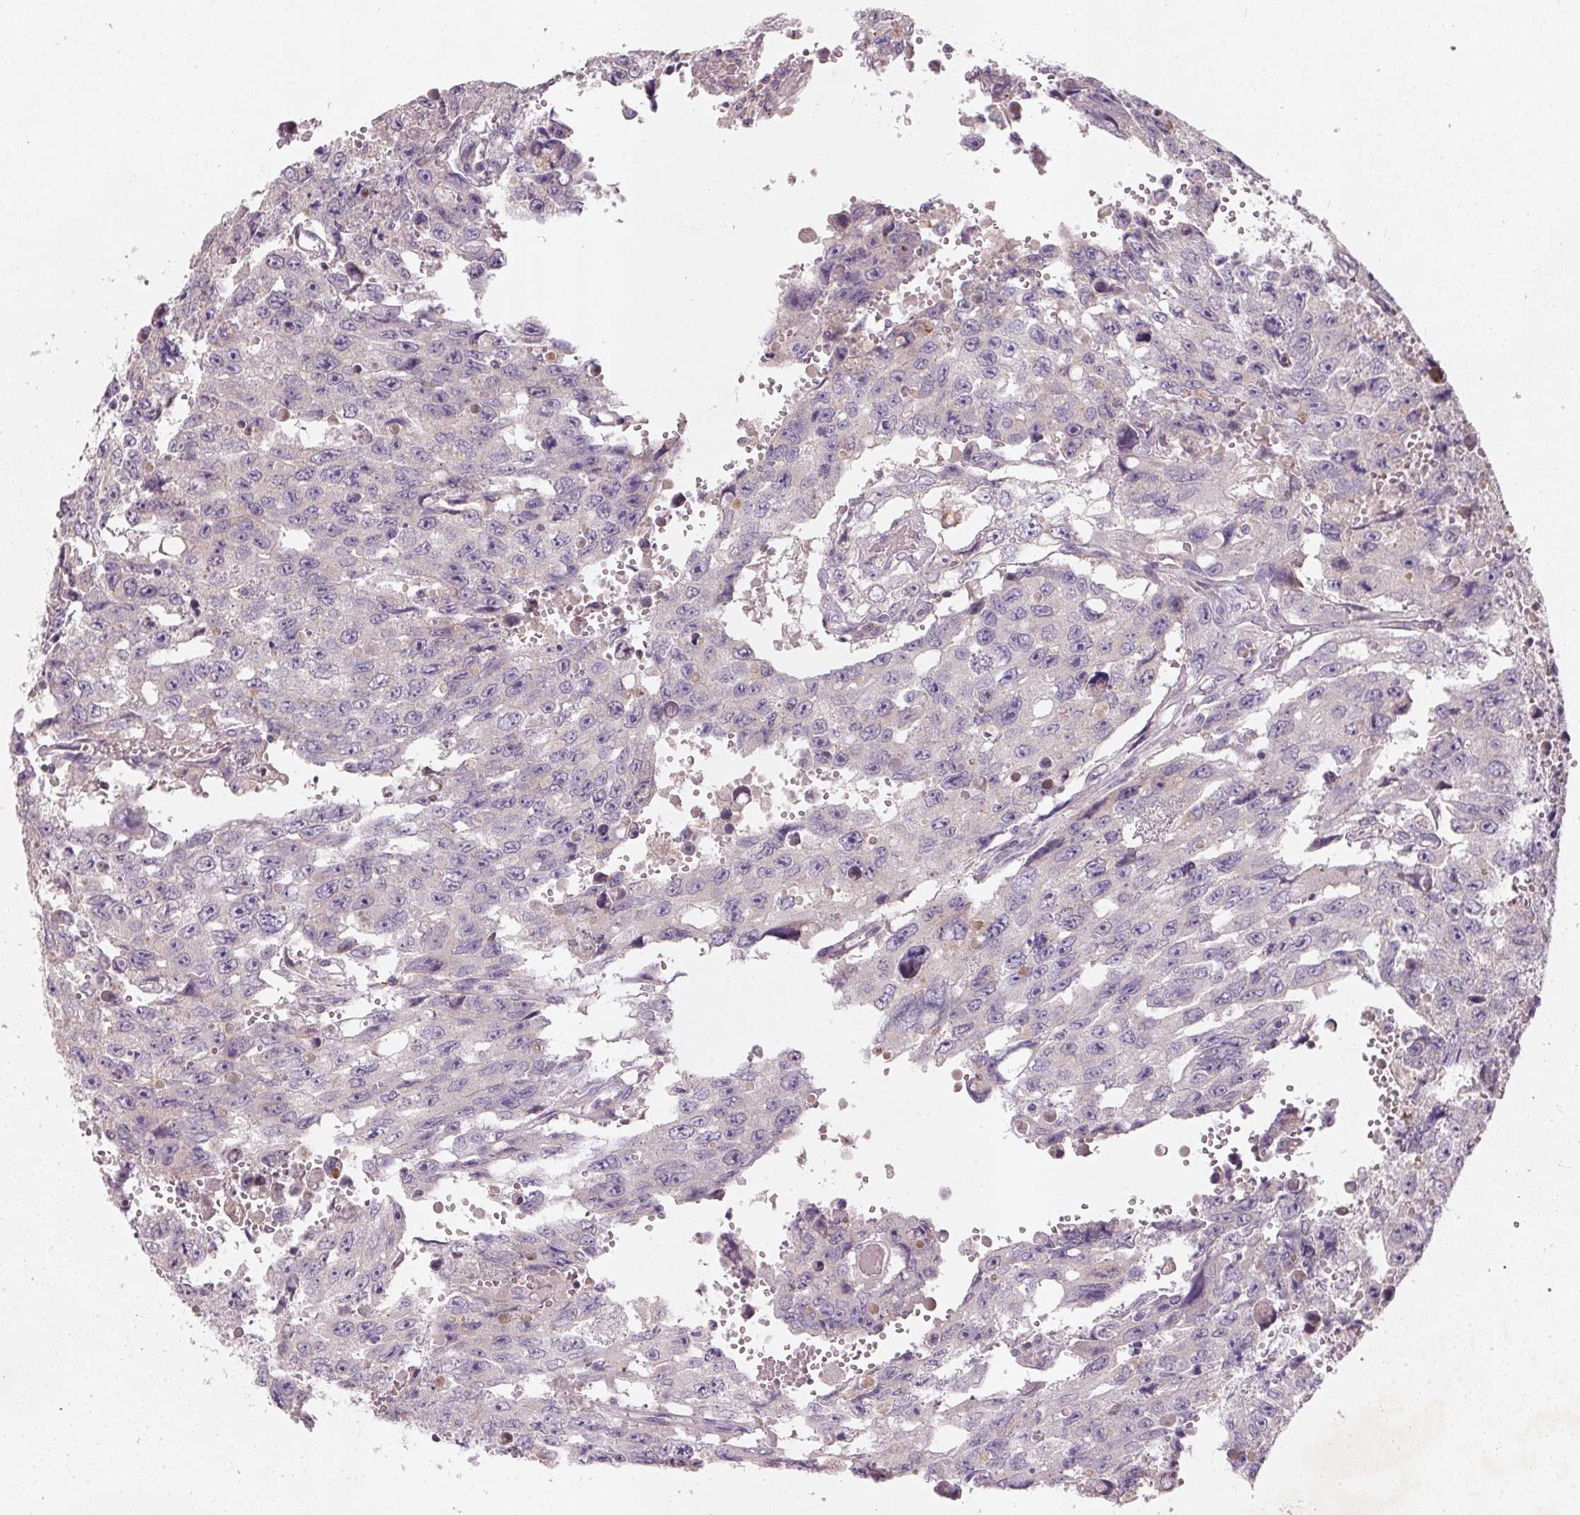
{"staining": {"intensity": "negative", "quantity": "none", "location": "none"}, "tissue": "testis cancer", "cell_type": "Tumor cells", "image_type": "cancer", "snomed": [{"axis": "morphology", "description": "Seminoma, NOS"}, {"axis": "topography", "description": "Testis"}], "caption": "Immunohistochemistry of human testis cancer displays no positivity in tumor cells. (DAB (3,3'-diaminobenzidine) IHC visualized using brightfield microscopy, high magnification).", "gene": "KCNK15", "patient": {"sex": "male", "age": 26}}